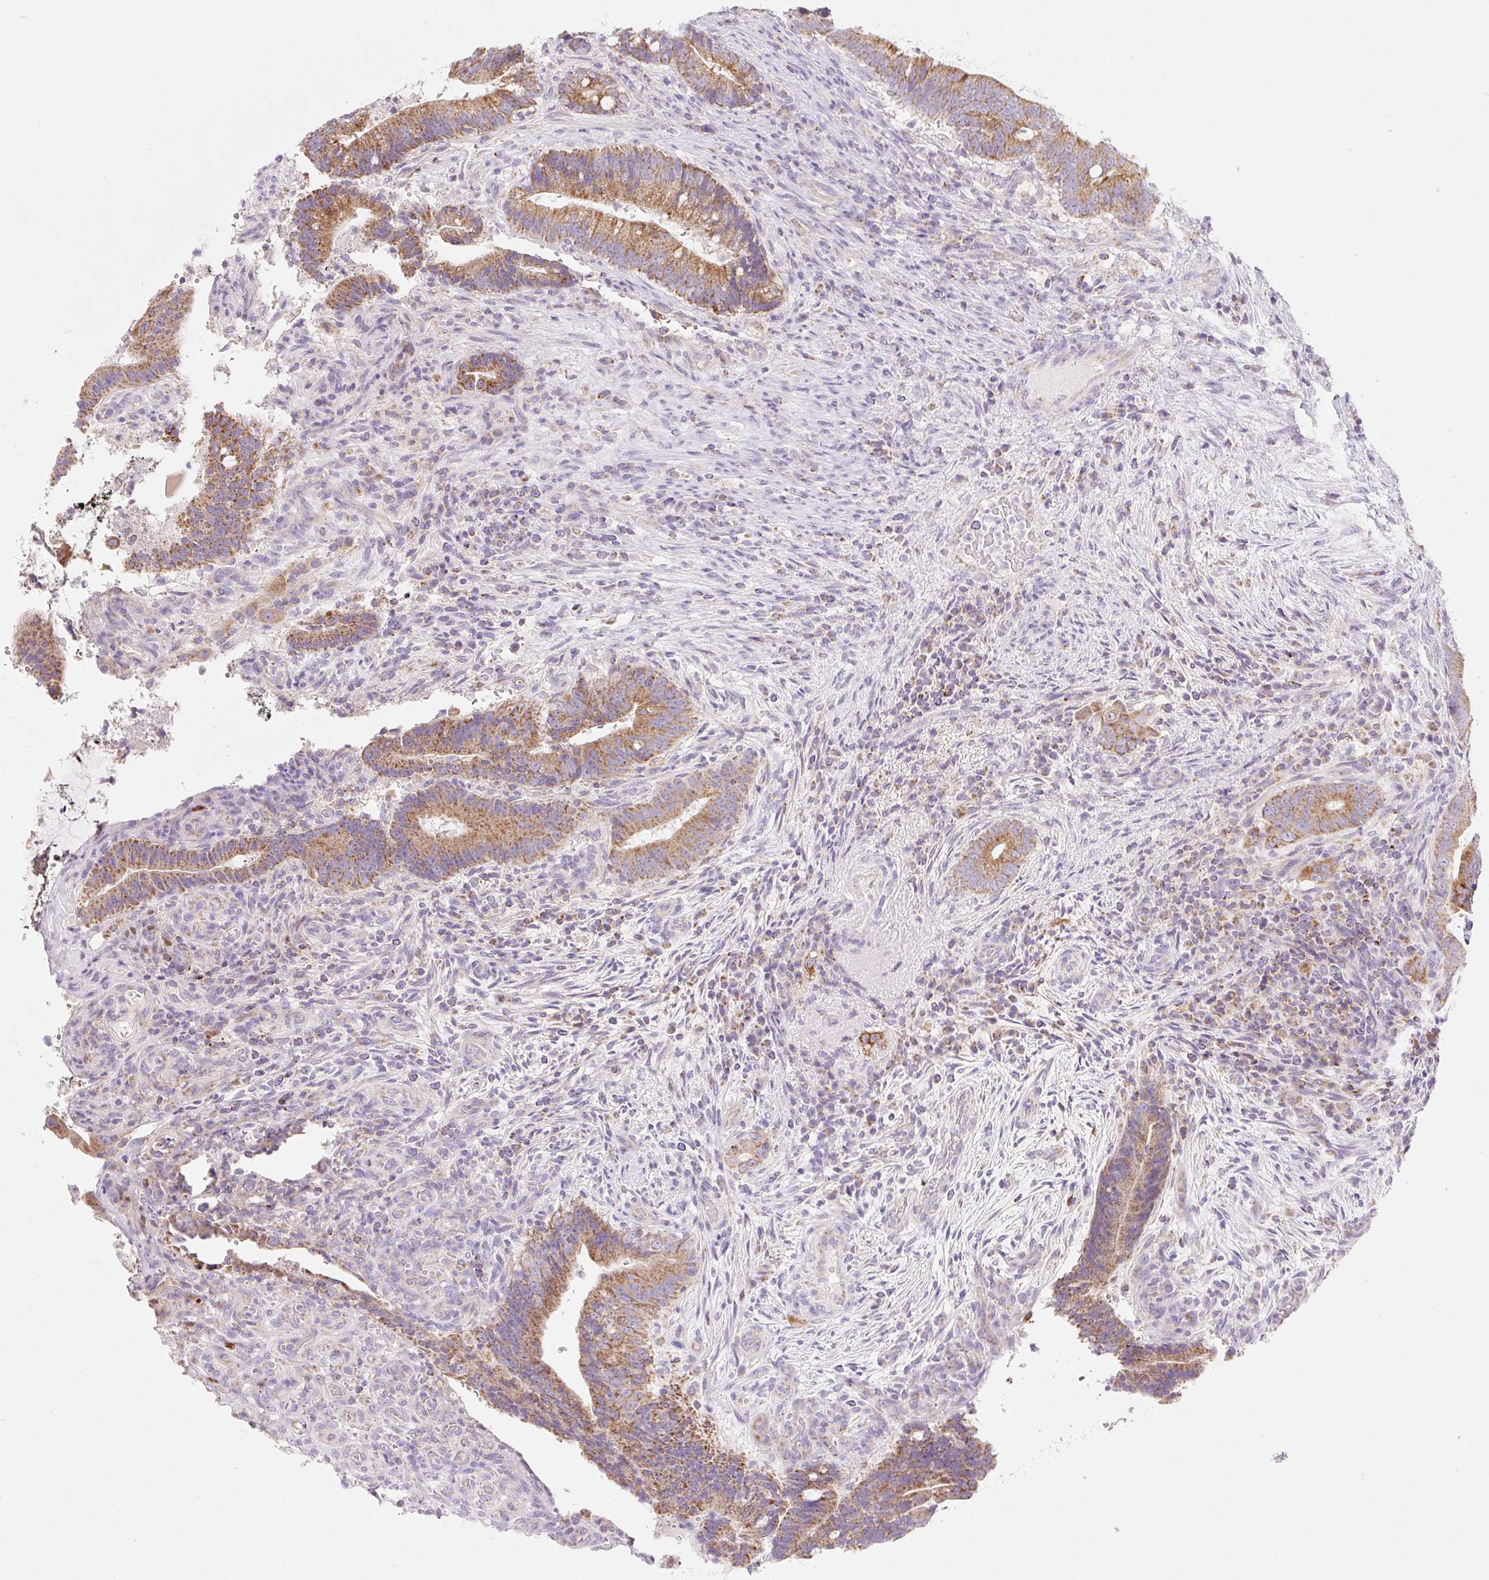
{"staining": {"intensity": "strong", "quantity": ">75%", "location": "cytoplasmic/membranous"}, "tissue": "colorectal cancer", "cell_type": "Tumor cells", "image_type": "cancer", "snomed": [{"axis": "morphology", "description": "Adenocarcinoma, NOS"}, {"axis": "topography", "description": "Colon"}], "caption": "Protein expression analysis of adenocarcinoma (colorectal) reveals strong cytoplasmic/membranous expression in approximately >75% of tumor cells.", "gene": "FOCAD", "patient": {"sex": "female", "age": 43}}